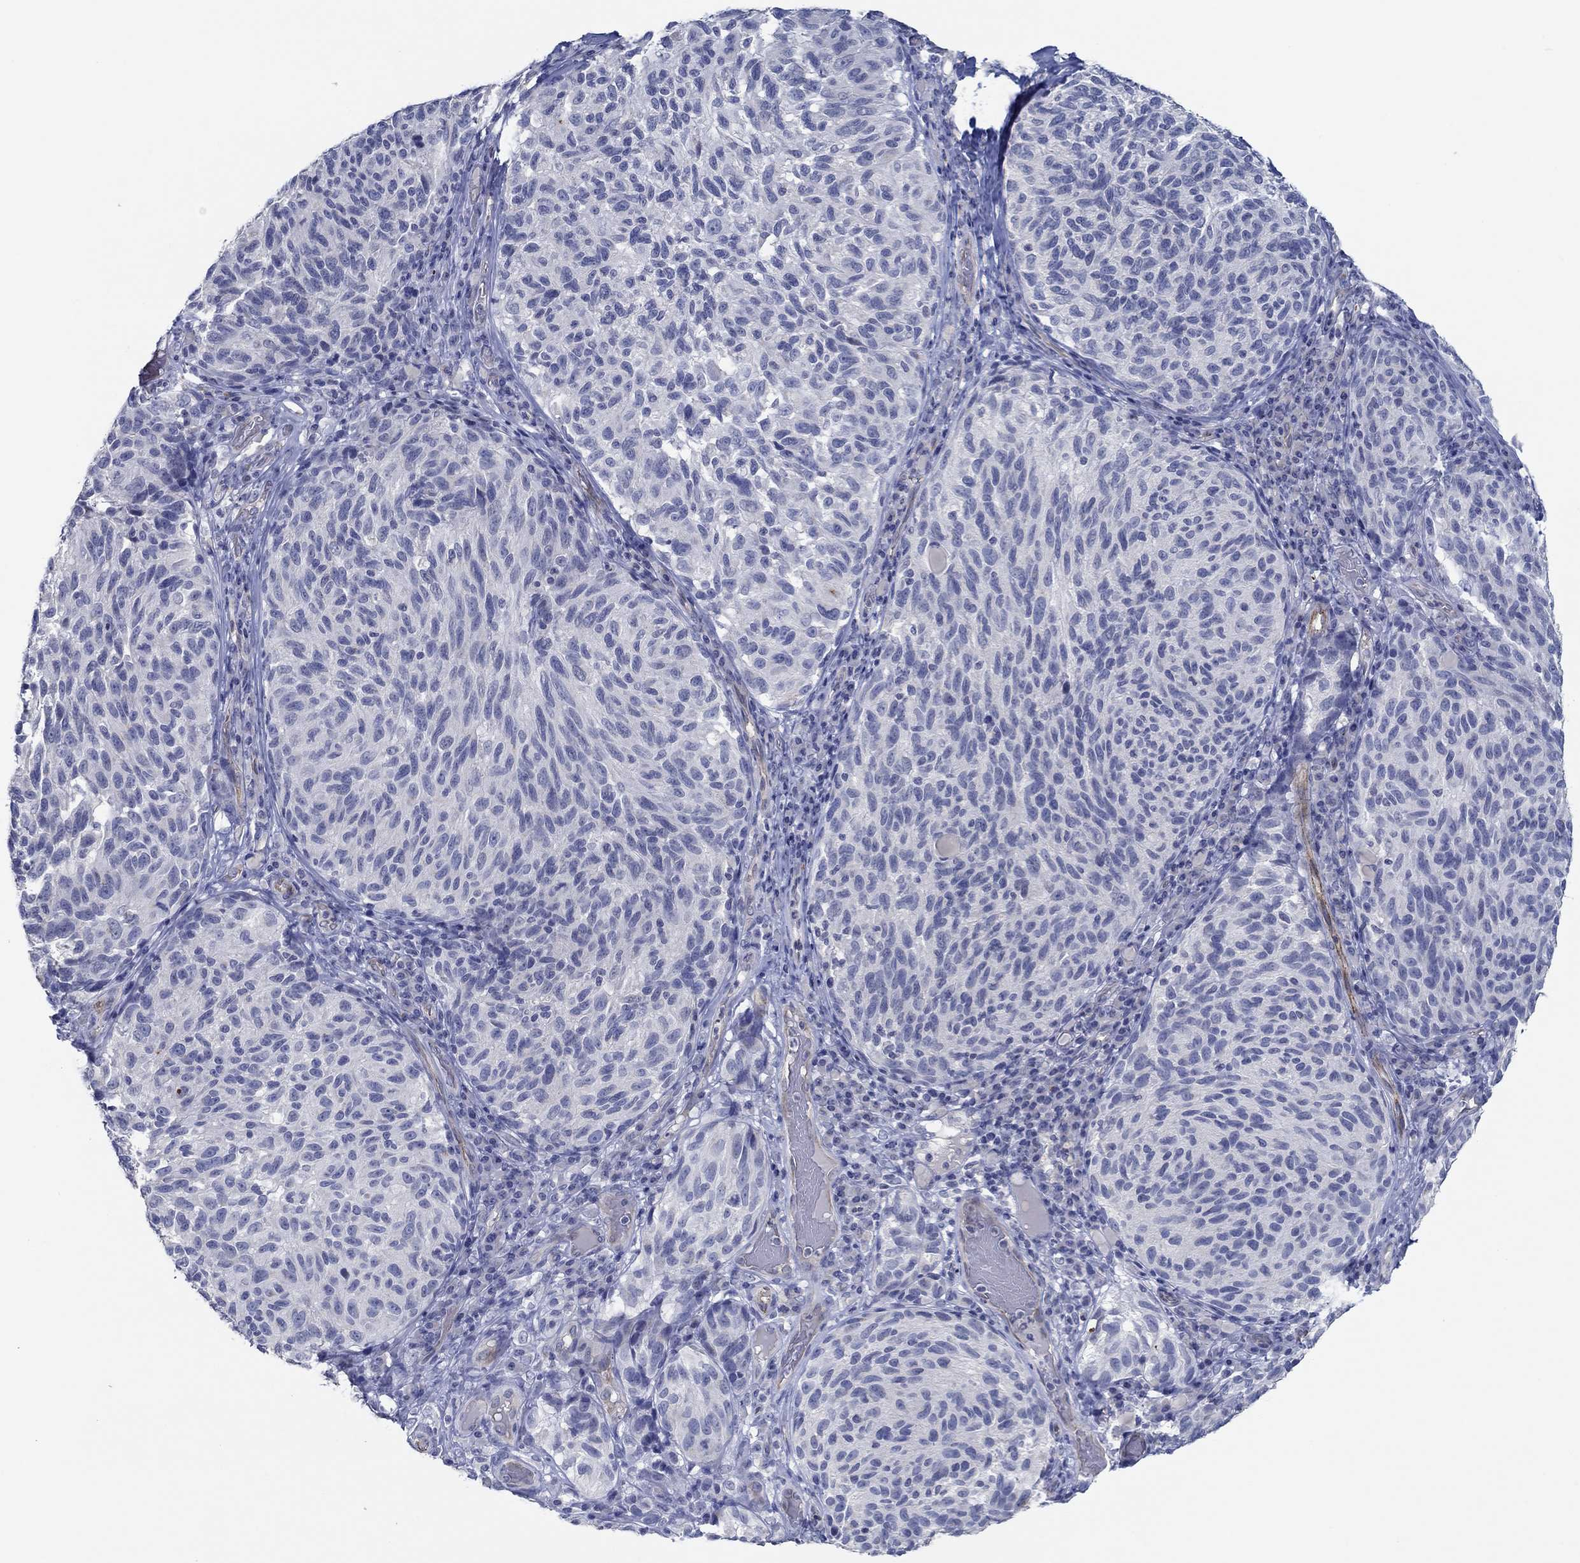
{"staining": {"intensity": "negative", "quantity": "none", "location": "none"}, "tissue": "melanoma", "cell_type": "Tumor cells", "image_type": "cancer", "snomed": [{"axis": "morphology", "description": "Malignant melanoma, NOS"}, {"axis": "topography", "description": "Skin"}], "caption": "Protein analysis of malignant melanoma demonstrates no significant positivity in tumor cells. (Stains: DAB (3,3'-diaminobenzidine) immunohistochemistry with hematoxylin counter stain, Microscopy: brightfield microscopy at high magnification).", "gene": "GJA5", "patient": {"sex": "female", "age": 73}}